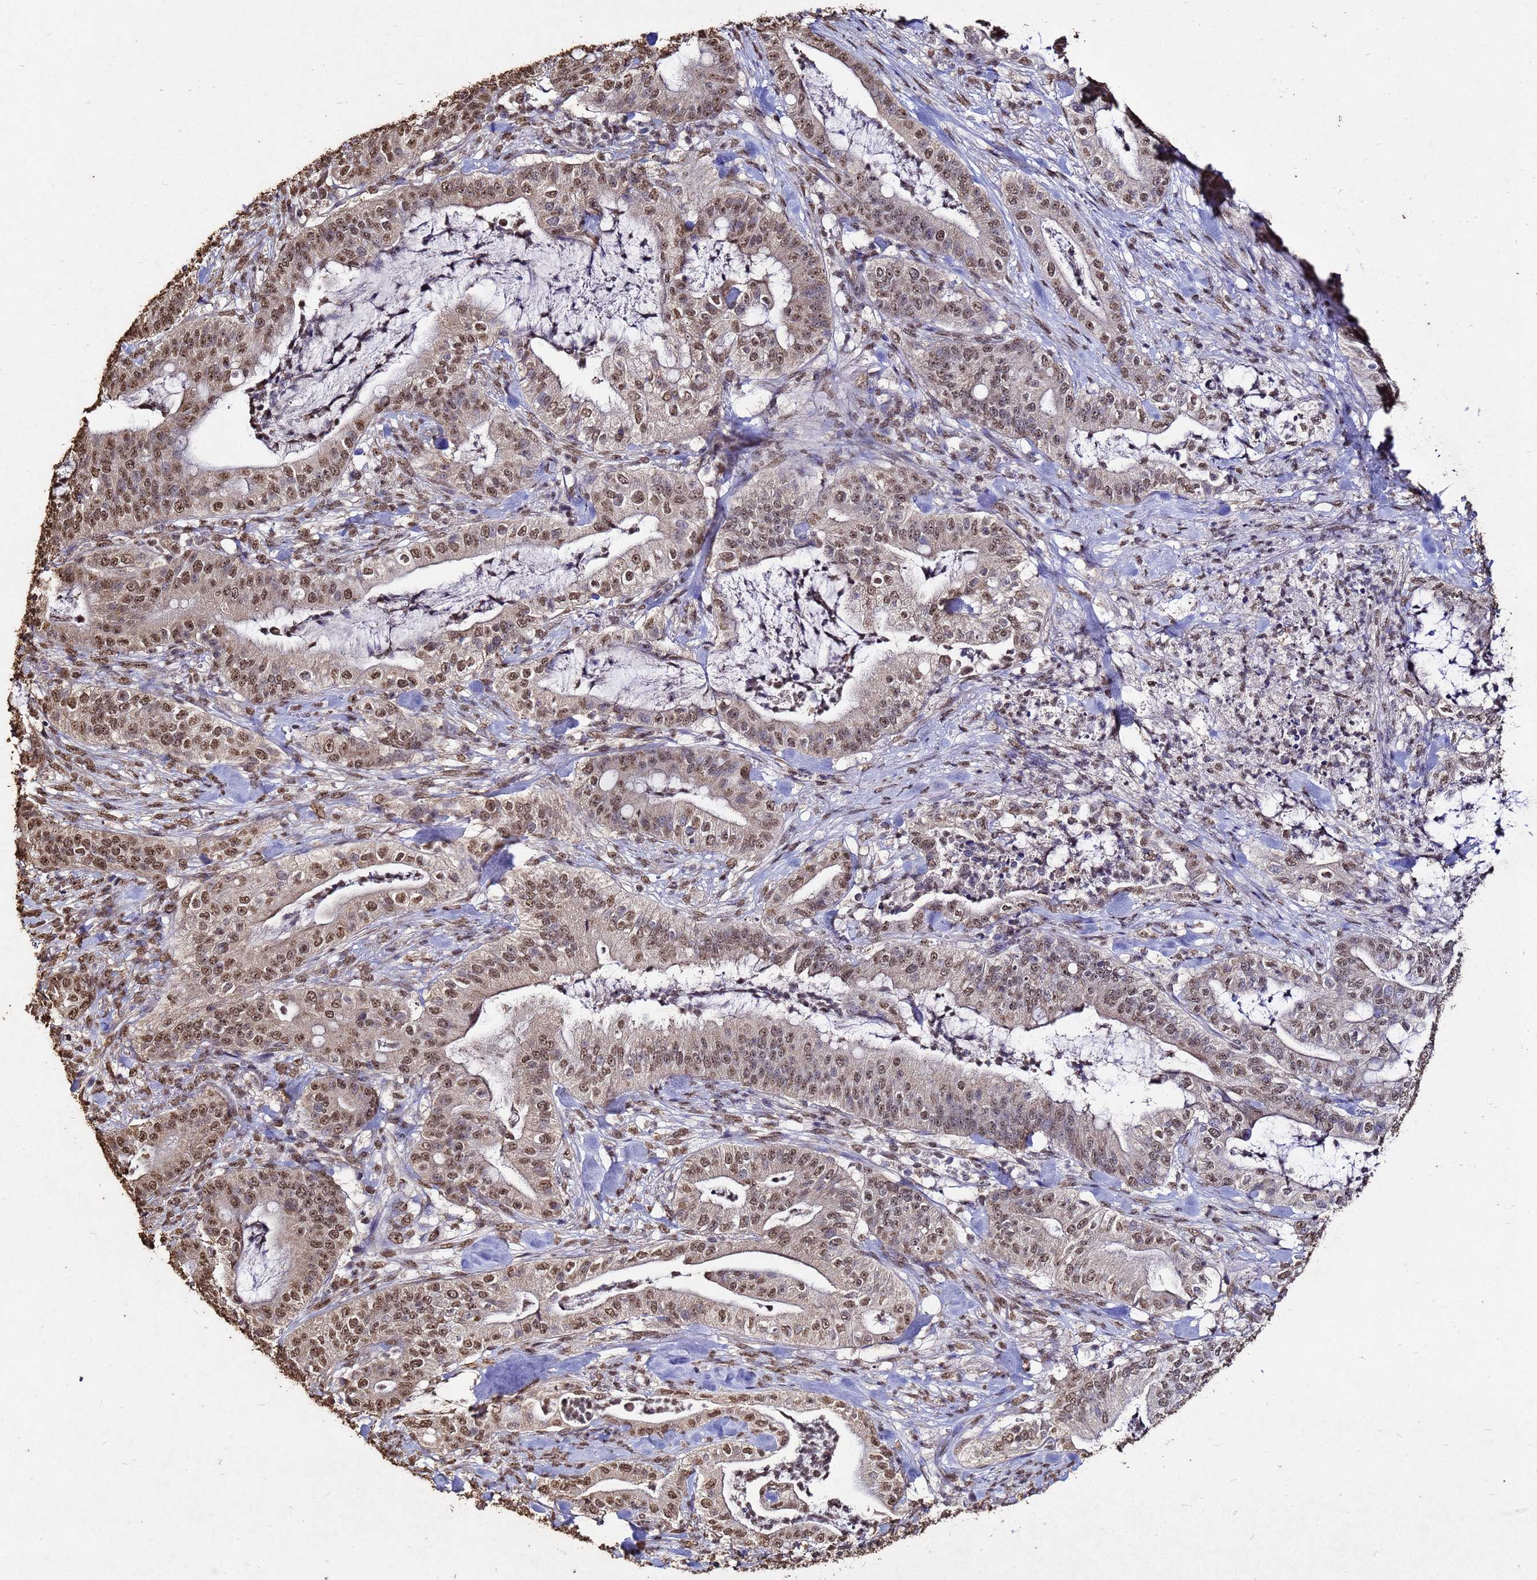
{"staining": {"intensity": "moderate", "quantity": ">75%", "location": "nuclear"}, "tissue": "pancreatic cancer", "cell_type": "Tumor cells", "image_type": "cancer", "snomed": [{"axis": "morphology", "description": "Adenocarcinoma, NOS"}, {"axis": "topography", "description": "Pancreas"}], "caption": "Immunohistochemistry (IHC) photomicrograph of human pancreatic cancer (adenocarcinoma) stained for a protein (brown), which shows medium levels of moderate nuclear expression in approximately >75% of tumor cells.", "gene": "MYOCD", "patient": {"sex": "male", "age": 71}}